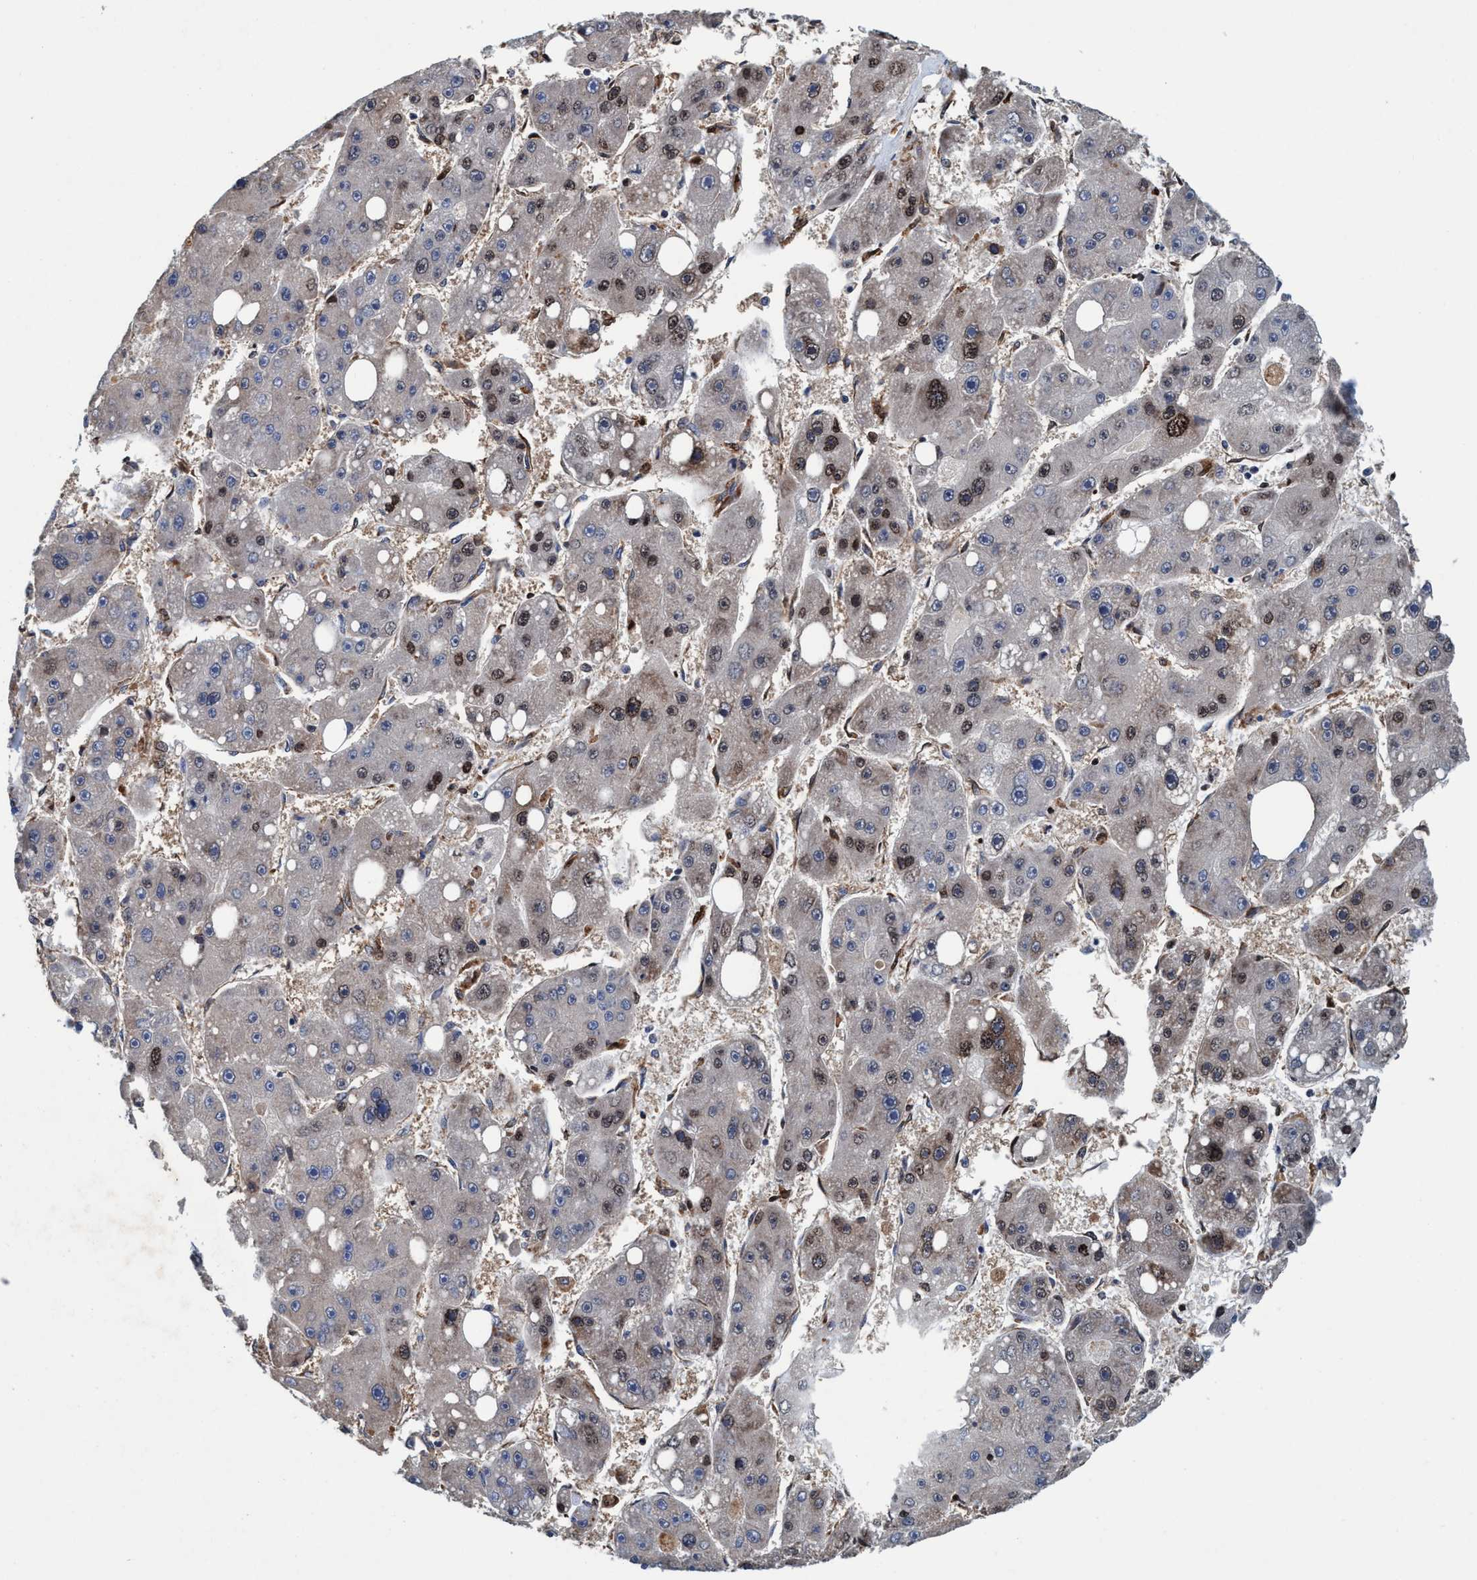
{"staining": {"intensity": "moderate", "quantity": "<25%", "location": "nuclear"}, "tissue": "liver cancer", "cell_type": "Tumor cells", "image_type": "cancer", "snomed": [{"axis": "morphology", "description": "Carcinoma, Hepatocellular, NOS"}, {"axis": "topography", "description": "Liver"}], "caption": "Liver cancer was stained to show a protein in brown. There is low levels of moderate nuclear positivity in about <25% of tumor cells. (Brightfield microscopy of DAB IHC at high magnification).", "gene": "ENDOG", "patient": {"sex": "female", "age": 61}}